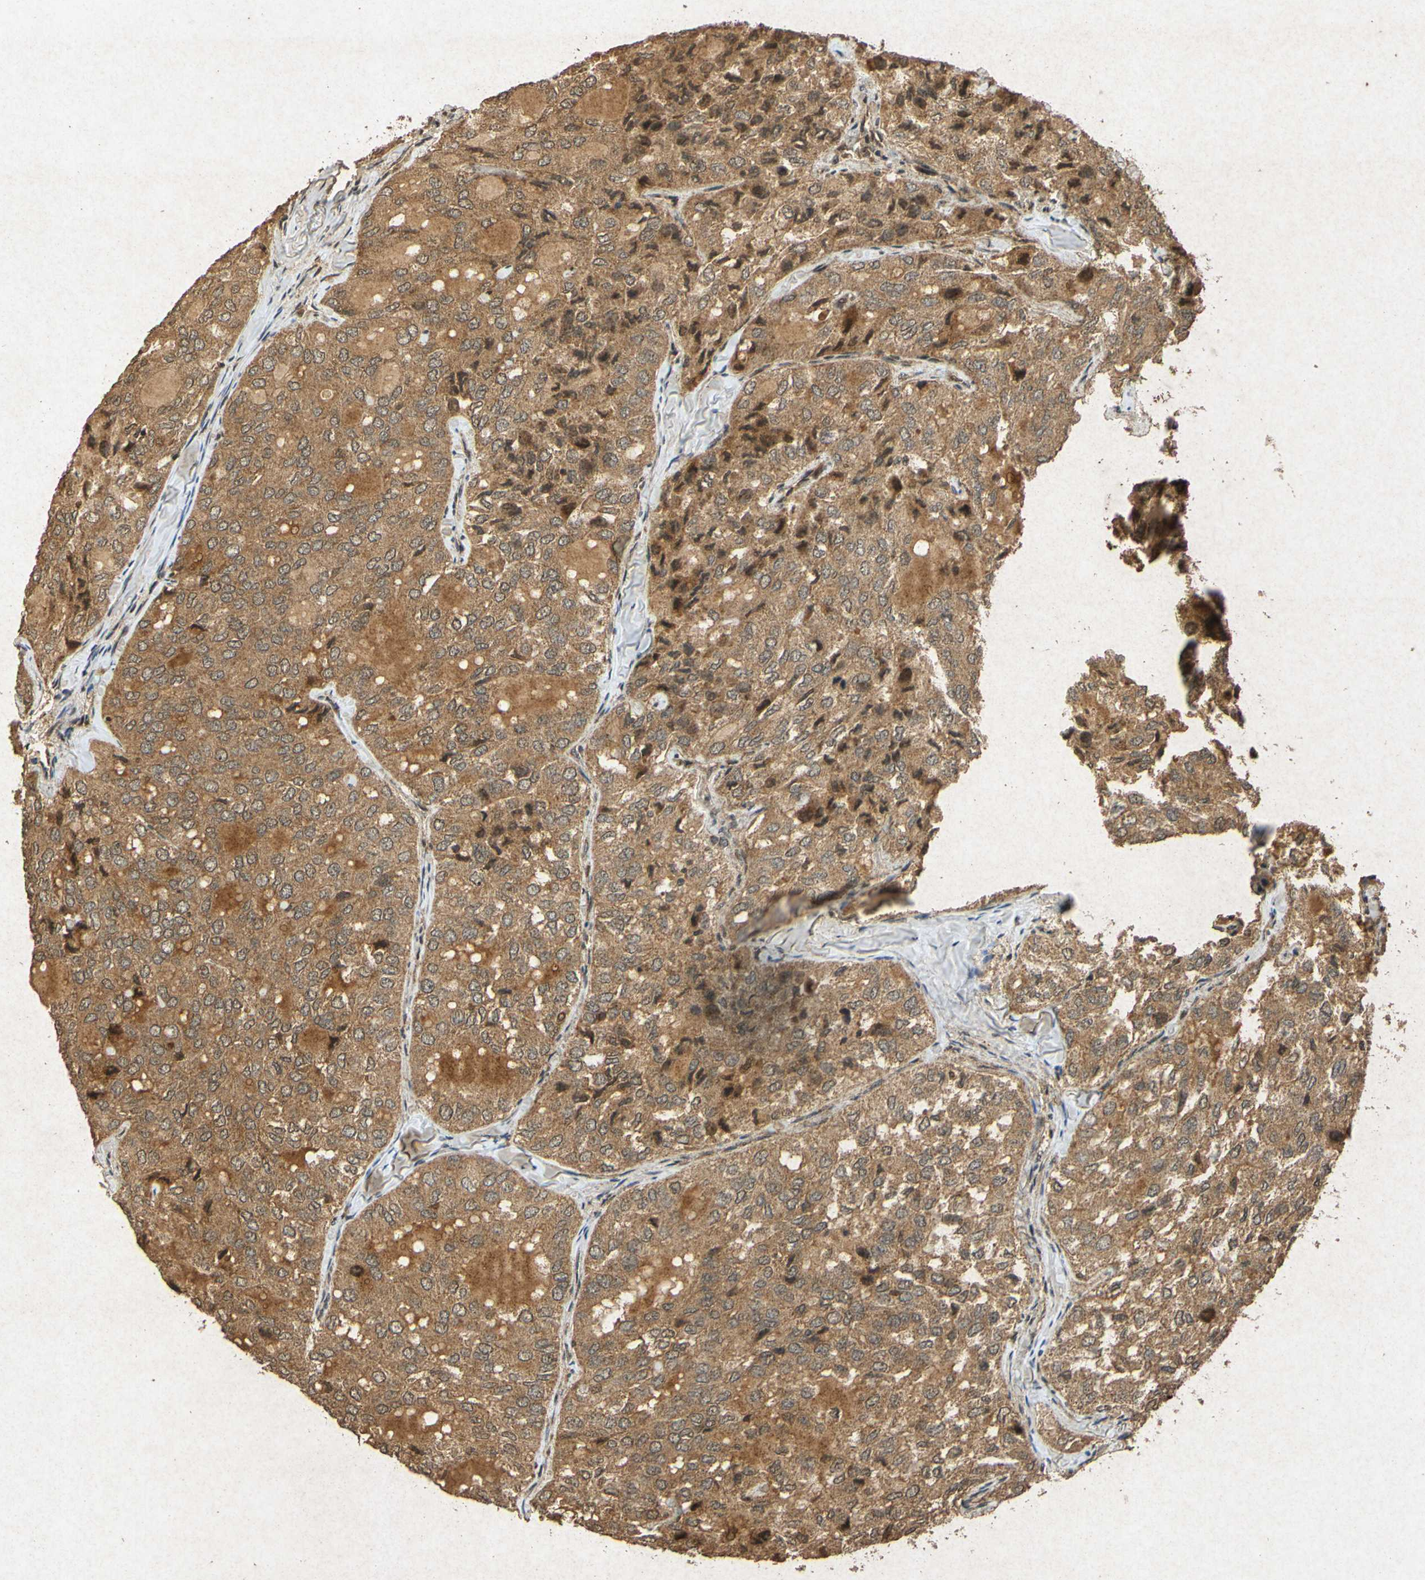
{"staining": {"intensity": "moderate", "quantity": ">75%", "location": "cytoplasmic/membranous"}, "tissue": "thyroid cancer", "cell_type": "Tumor cells", "image_type": "cancer", "snomed": [{"axis": "morphology", "description": "Follicular adenoma carcinoma, NOS"}, {"axis": "topography", "description": "Thyroid gland"}], "caption": "Immunohistochemistry of human thyroid follicular adenoma carcinoma displays medium levels of moderate cytoplasmic/membranous staining in about >75% of tumor cells.", "gene": "ATP6V1H", "patient": {"sex": "male", "age": 75}}